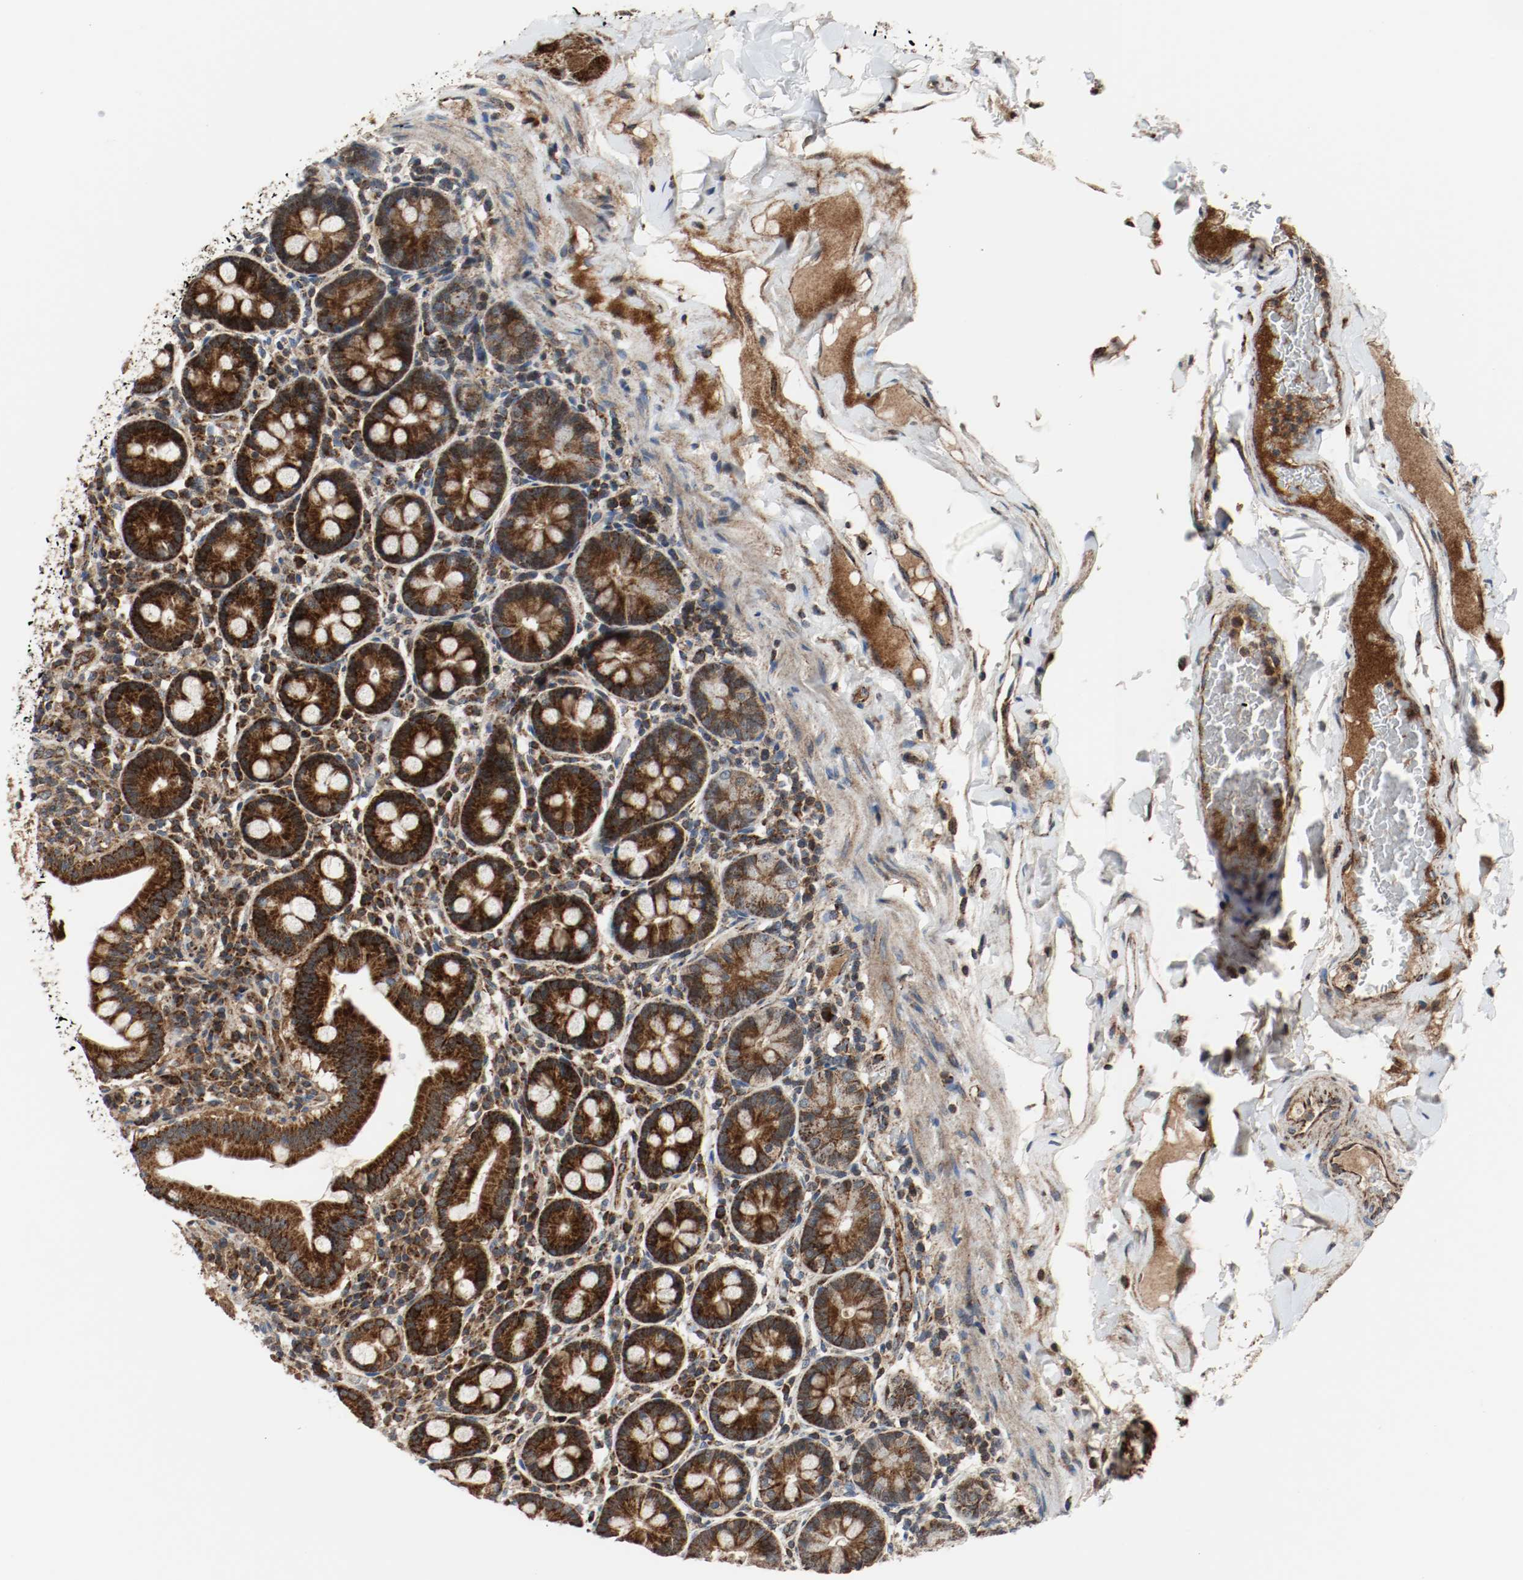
{"staining": {"intensity": "strong", "quantity": ">75%", "location": "cytoplasmic/membranous"}, "tissue": "duodenum", "cell_type": "Glandular cells", "image_type": "normal", "snomed": [{"axis": "morphology", "description": "Normal tissue, NOS"}, {"axis": "topography", "description": "Duodenum"}], "caption": "This photomicrograph shows immunohistochemistry (IHC) staining of benign human duodenum, with high strong cytoplasmic/membranous expression in about >75% of glandular cells.", "gene": "TXNRD1", "patient": {"sex": "male", "age": 50}}